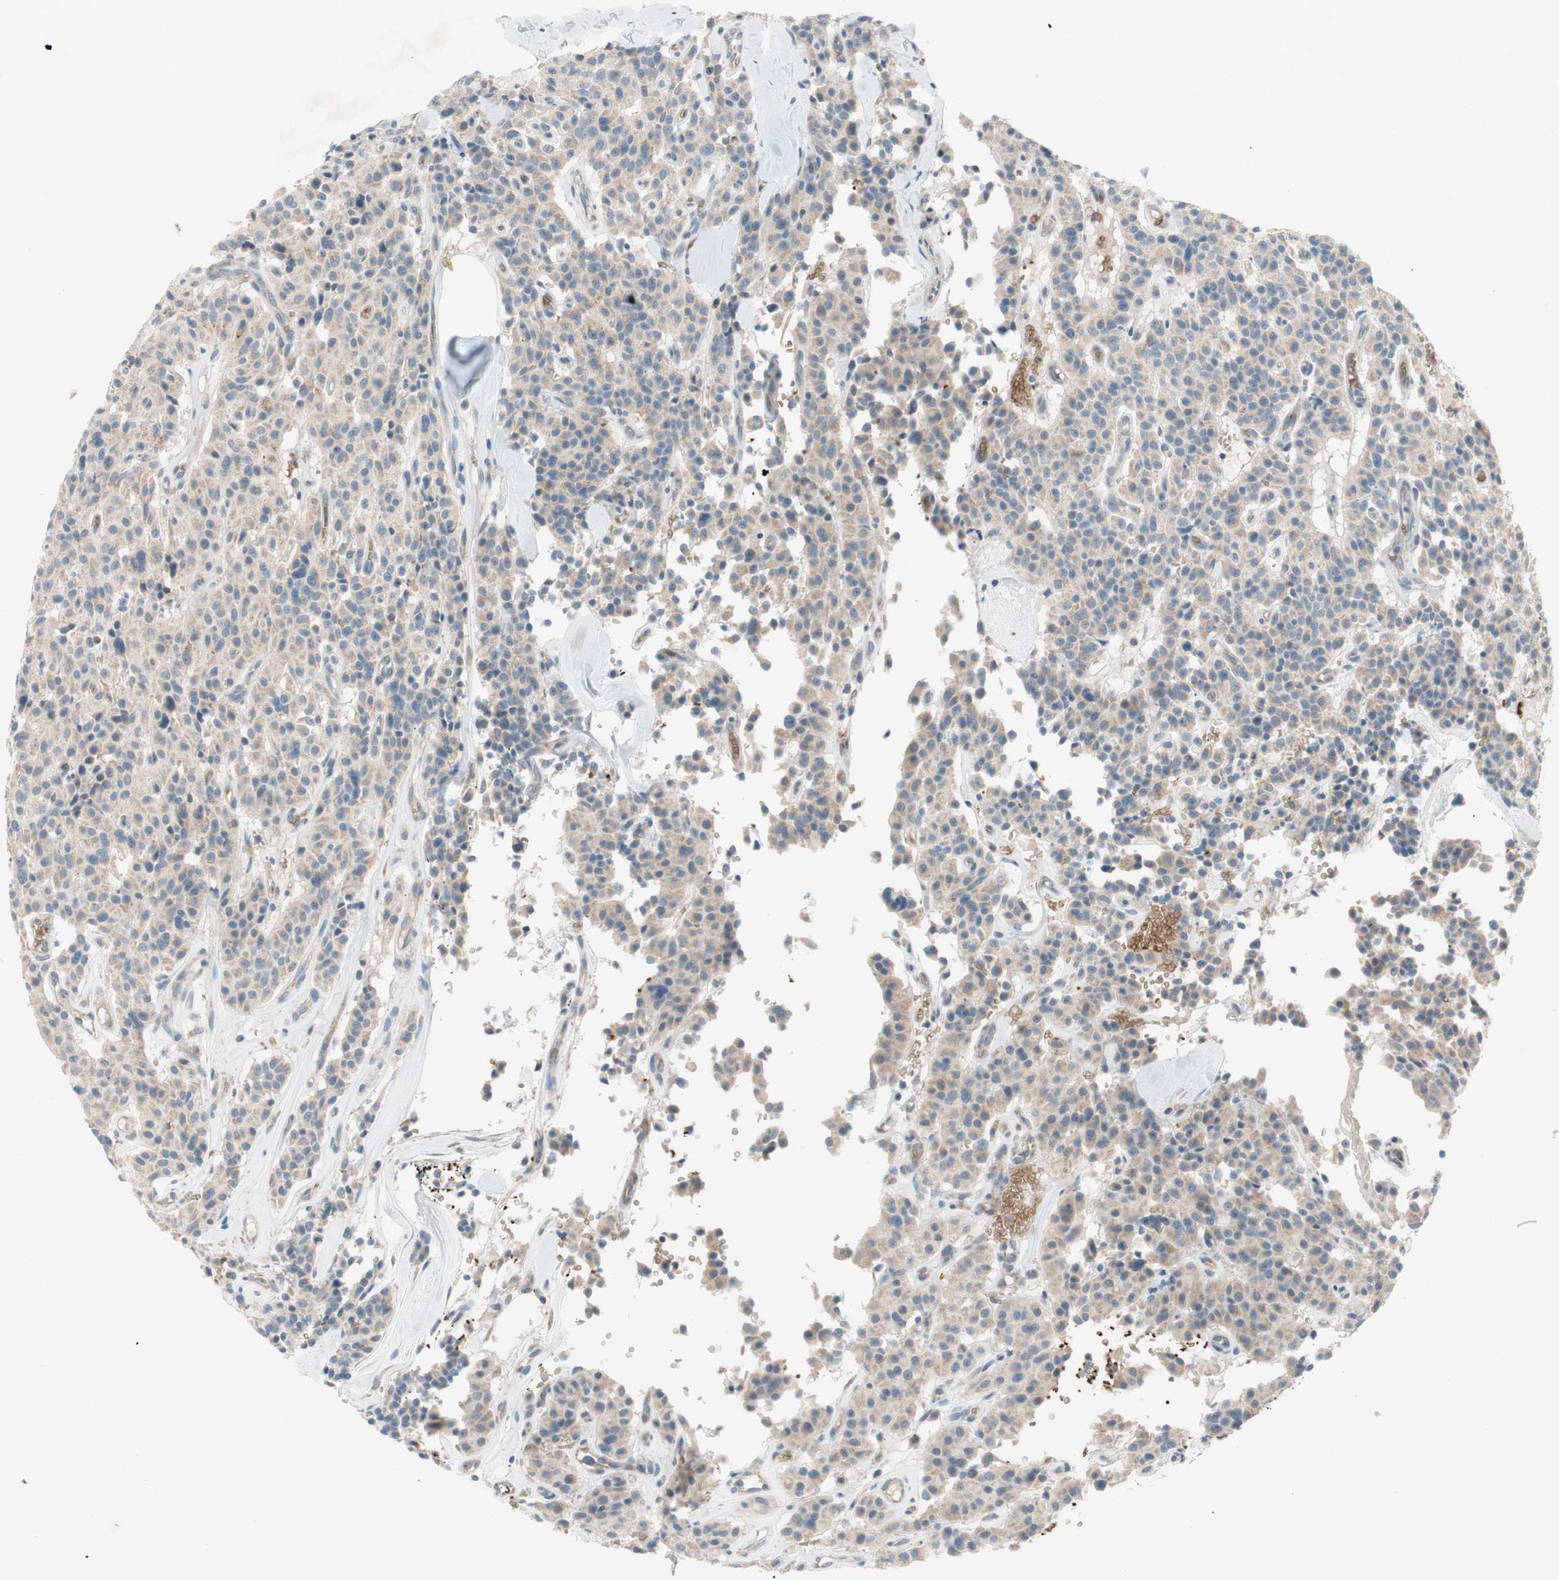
{"staining": {"intensity": "weak", "quantity": ">75%", "location": "cytoplasmic/membranous"}, "tissue": "carcinoid", "cell_type": "Tumor cells", "image_type": "cancer", "snomed": [{"axis": "morphology", "description": "Carcinoid, malignant, NOS"}, {"axis": "topography", "description": "Lung"}], "caption": "Human carcinoid stained with a protein marker displays weak staining in tumor cells.", "gene": "GYPC", "patient": {"sex": "male", "age": 30}}